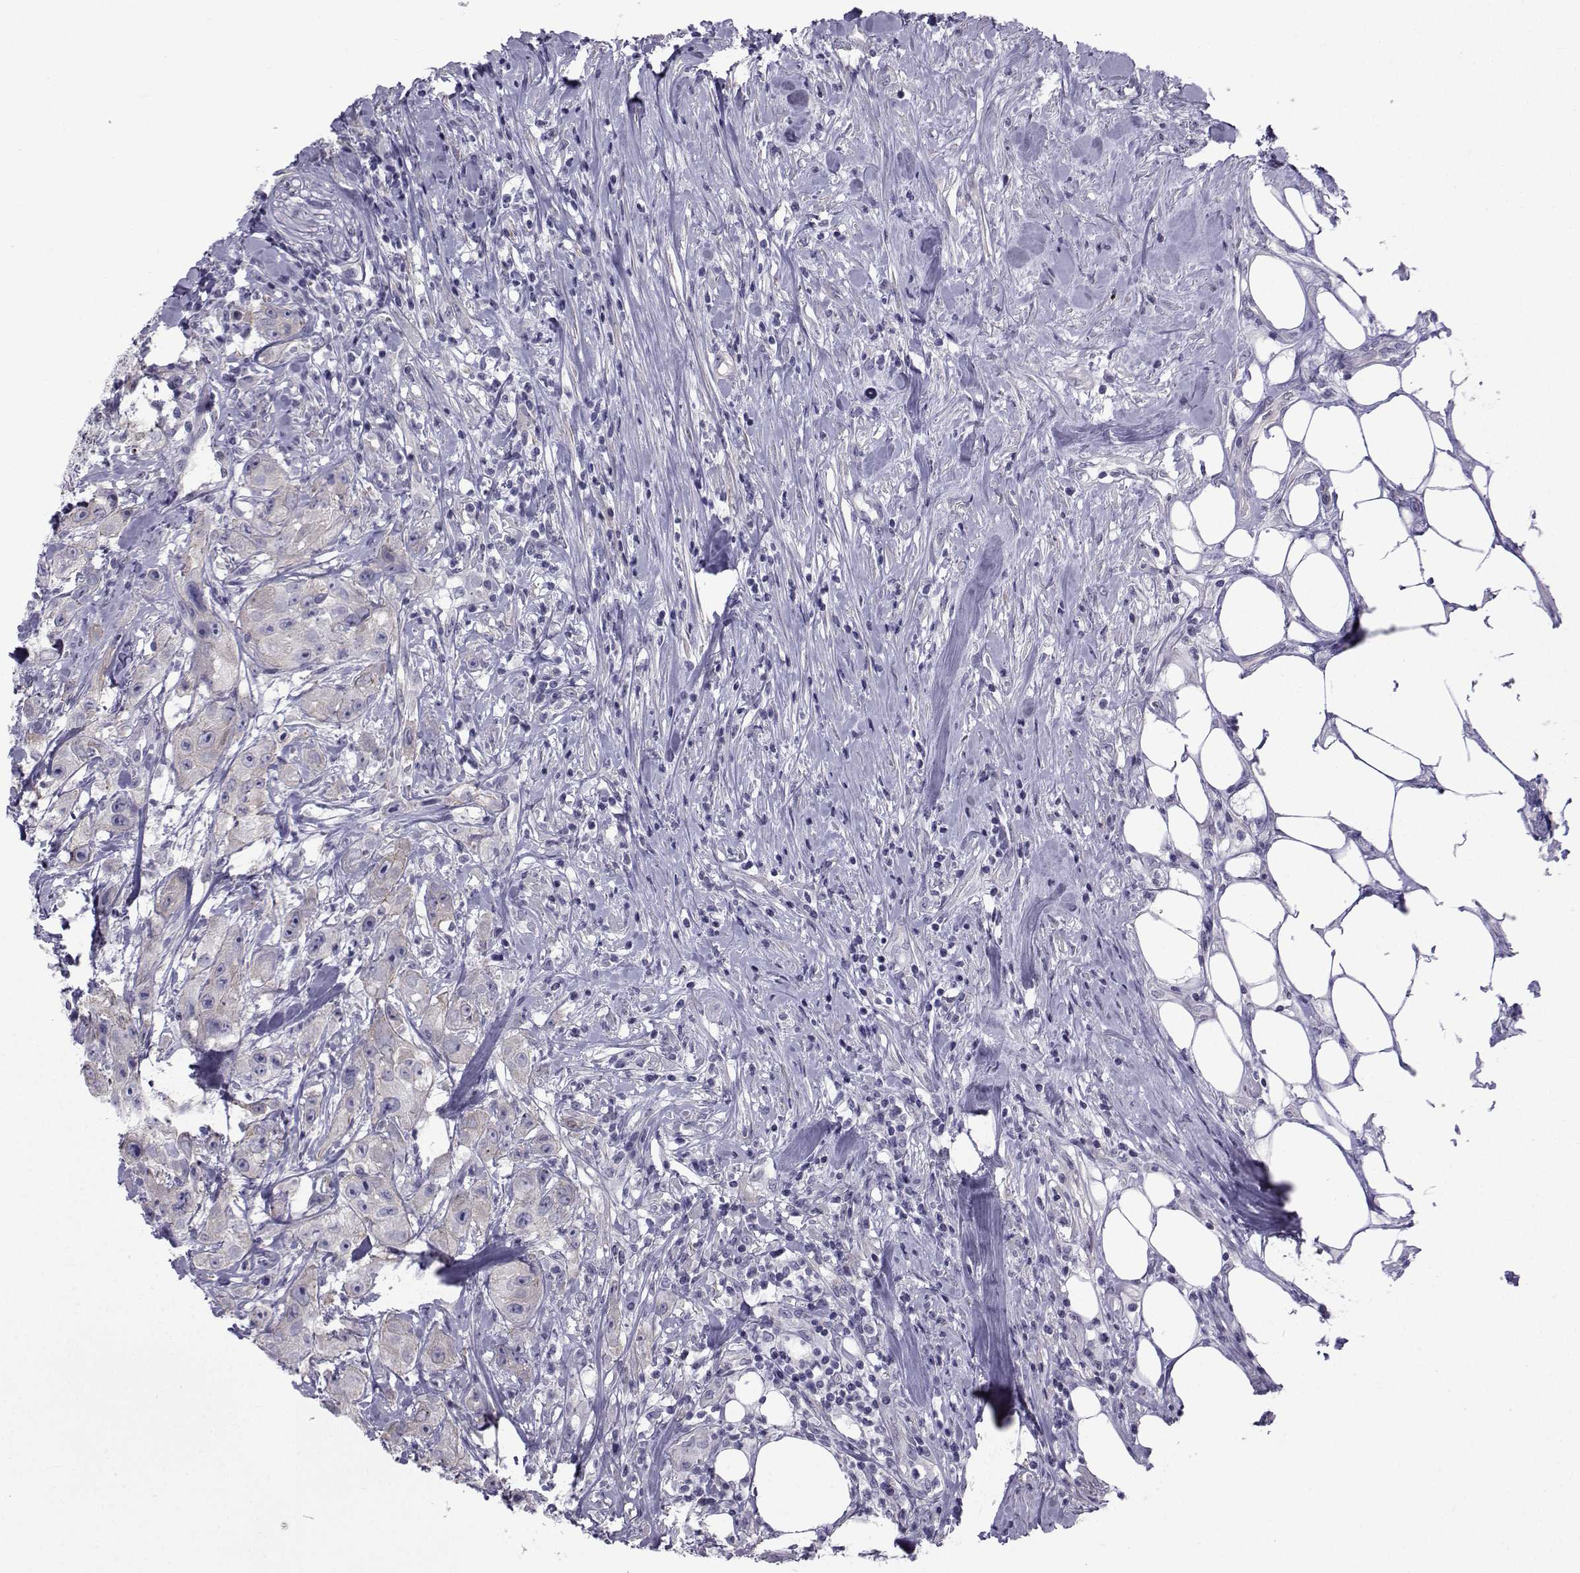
{"staining": {"intensity": "negative", "quantity": "none", "location": "none"}, "tissue": "urothelial cancer", "cell_type": "Tumor cells", "image_type": "cancer", "snomed": [{"axis": "morphology", "description": "Urothelial carcinoma, High grade"}, {"axis": "topography", "description": "Urinary bladder"}], "caption": "The immunohistochemistry histopathology image has no significant expression in tumor cells of urothelial carcinoma (high-grade) tissue. (DAB (3,3'-diaminobenzidine) immunohistochemistry (IHC) visualized using brightfield microscopy, high magnification).", "gene": "SPANXD", "patient": {"sex": "male", "age": 79}}